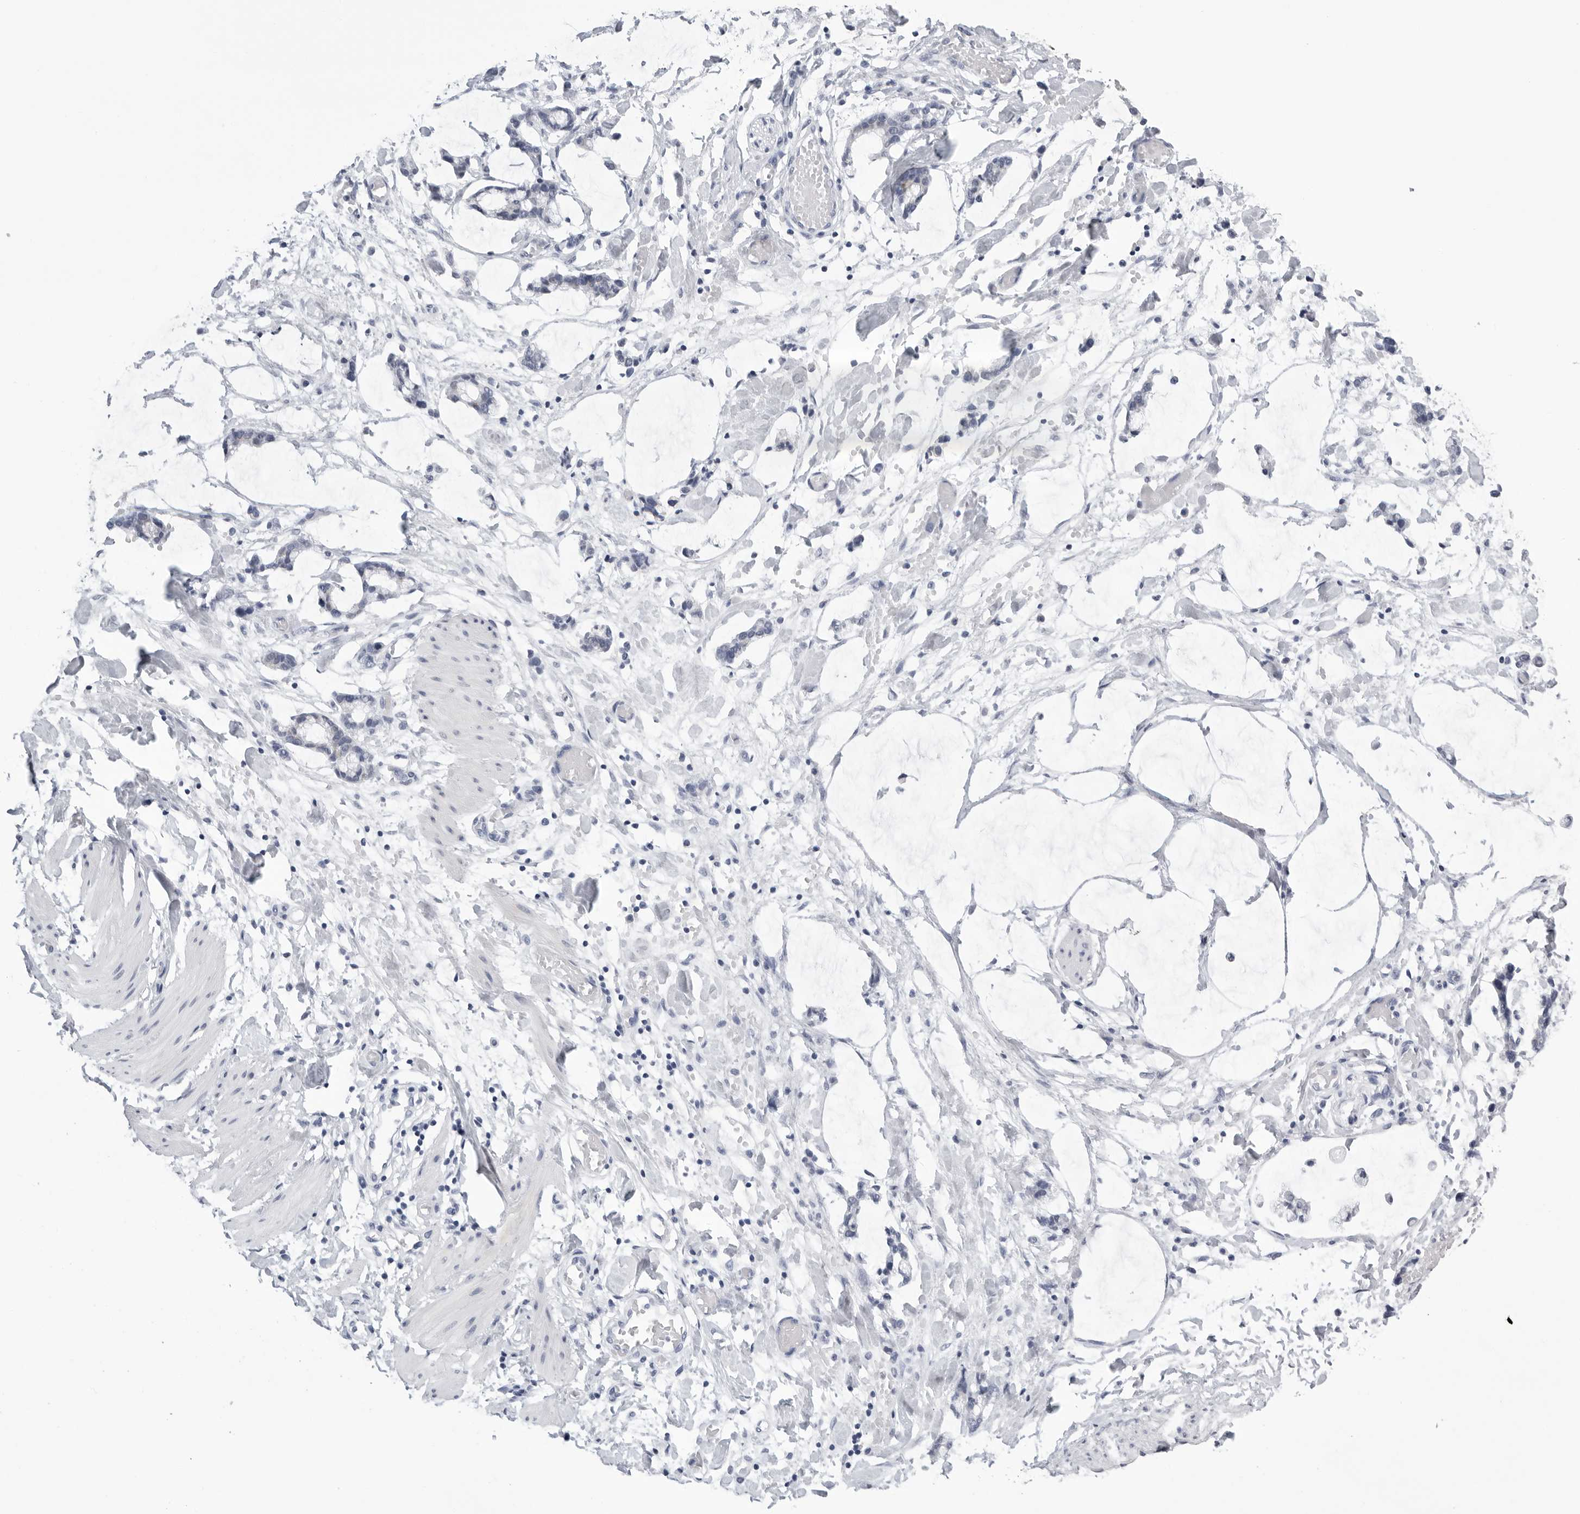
{"staining": {"intensity": "negative", "quantity": "none", "location": "none"}, "tissue": "adipose tissue", "cell_type": "Adipocytes", "image_type": "normal", "snomed": [{"axis": "morphology", "description": "Normal tissue, NOS"}, {"axis": "morphology", "description": "Adenocarcinoma, NOS"}, {"axis": "topography", "description": "Colon"}, {"axis": "topography", "description": "Peripheral nerve tissue"}], "caption": "This is an IHC micrograph of normal adipose tissue. There is no positivity in adipocytes.", "gene": "ZNF502", "patient": {"sex": "male", "age": 14}}